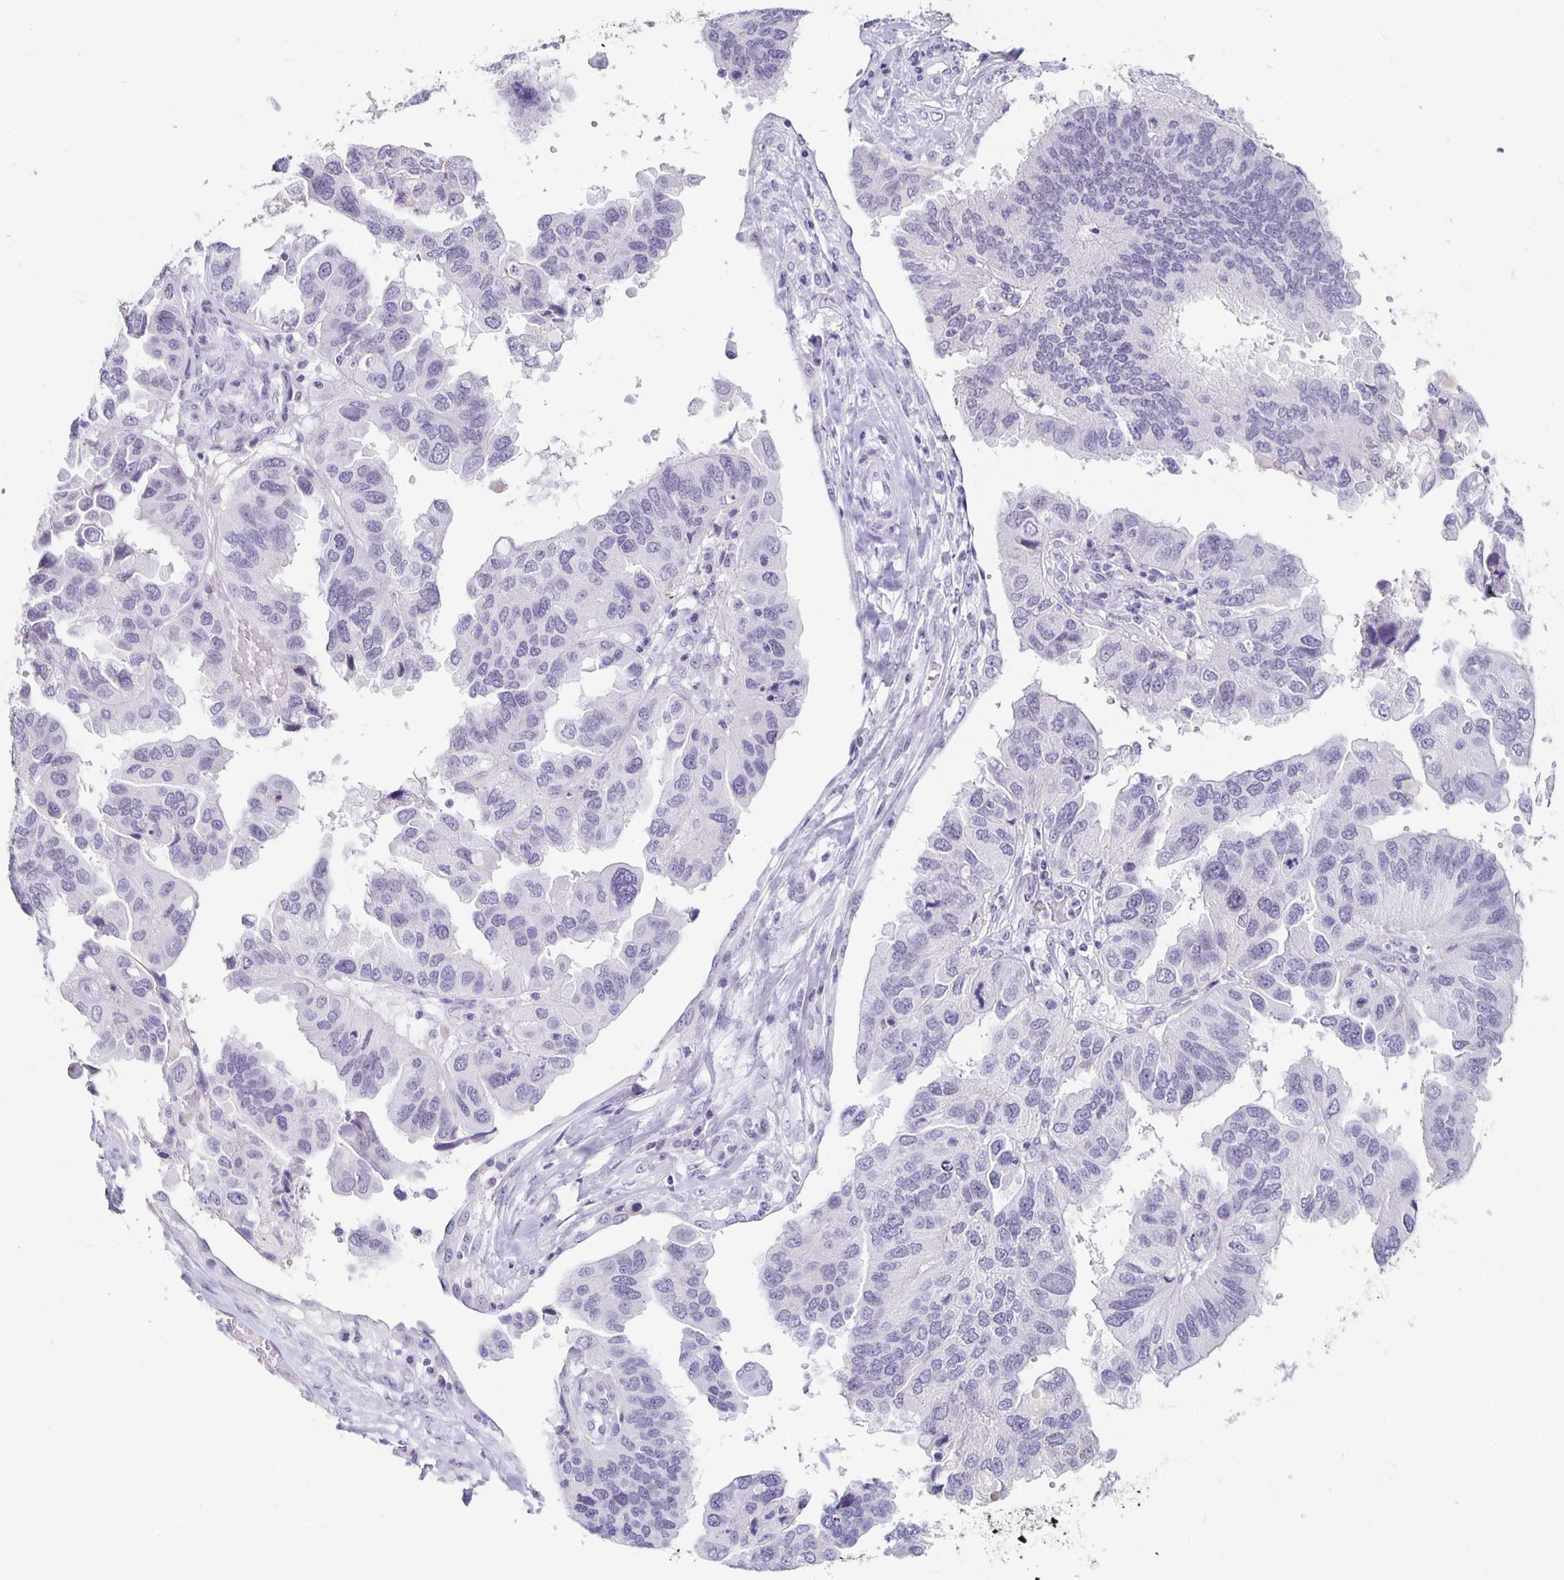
{"staining": {"intensity": "negative", "quantity": "none", "location": "none"}, "tissue": "ovarian cancer", "cell_type": "Tumor cells", "image_type": "cancer", "snomed": [{"axis": "morphology", "description": "Cystadenocarcinoma, serous, NOS"}, {"axis": "topography", "description": "Ovary"}], "caption": "Tumor cells show no significant staining in ovarian cancer.", "gene": "KCNQ2", "patient": {"sex": "female", "age": 79}}